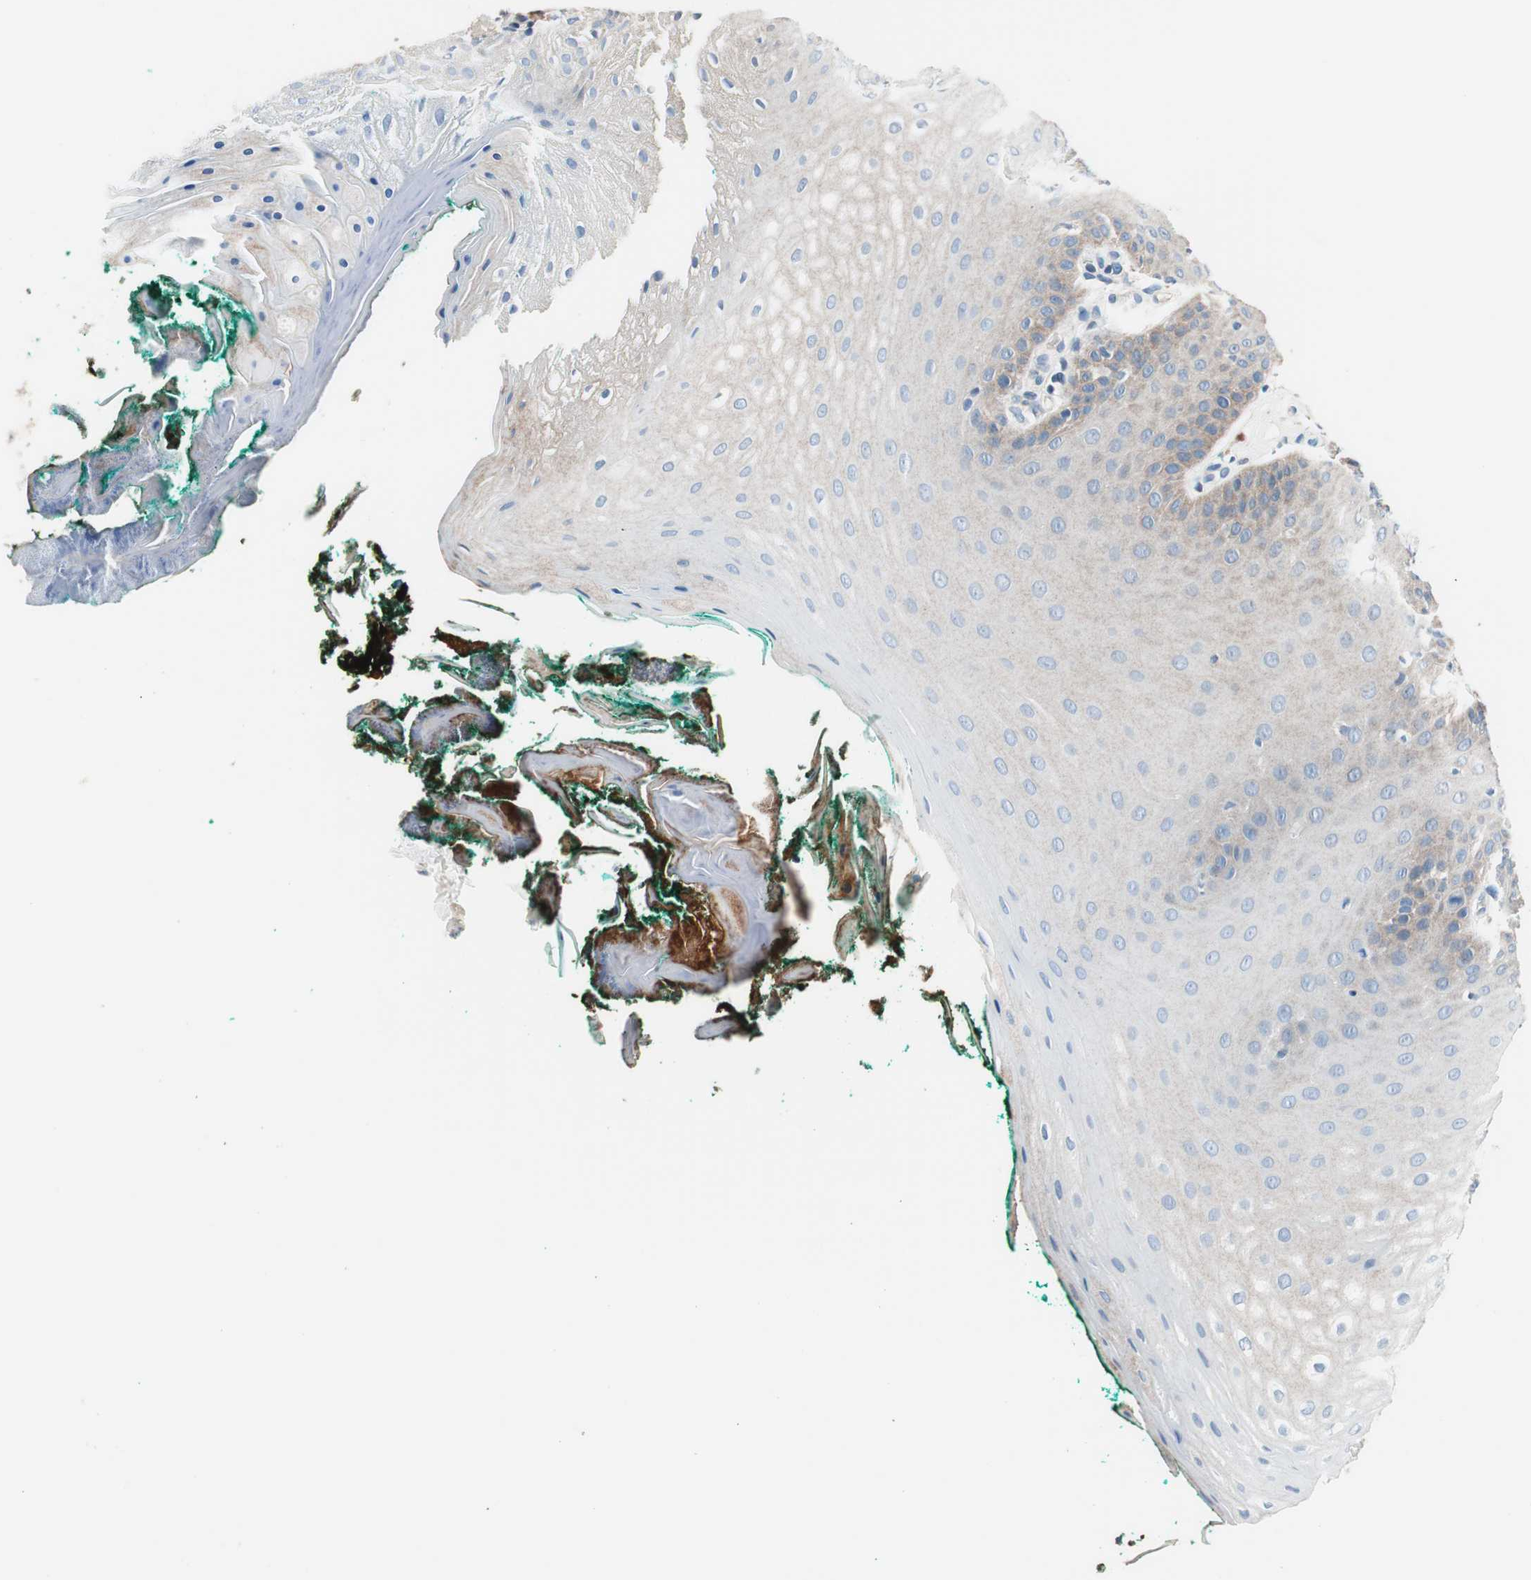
{"staining": {"intensity": "weak", "quantity": "<25%", "location": "cytoplasmic/membranous"}, "tissue": "oral mucosa", "cell_type": "Squamous epithelial cells", "image_type": "normal", "snomed": [{"axis": "morphology", "description": "Normal tissue, NOS"}, {"axis": "topography", "description": "Skeletal muscle"}, {"axis": "topography", "description": "Oral tissue"}], "caption": "IHC of benign oral mucosa displays no staining in squamous epithelial cells.", "gene": "PRDX2", "patient": {"sex": "male", "age": 58}}